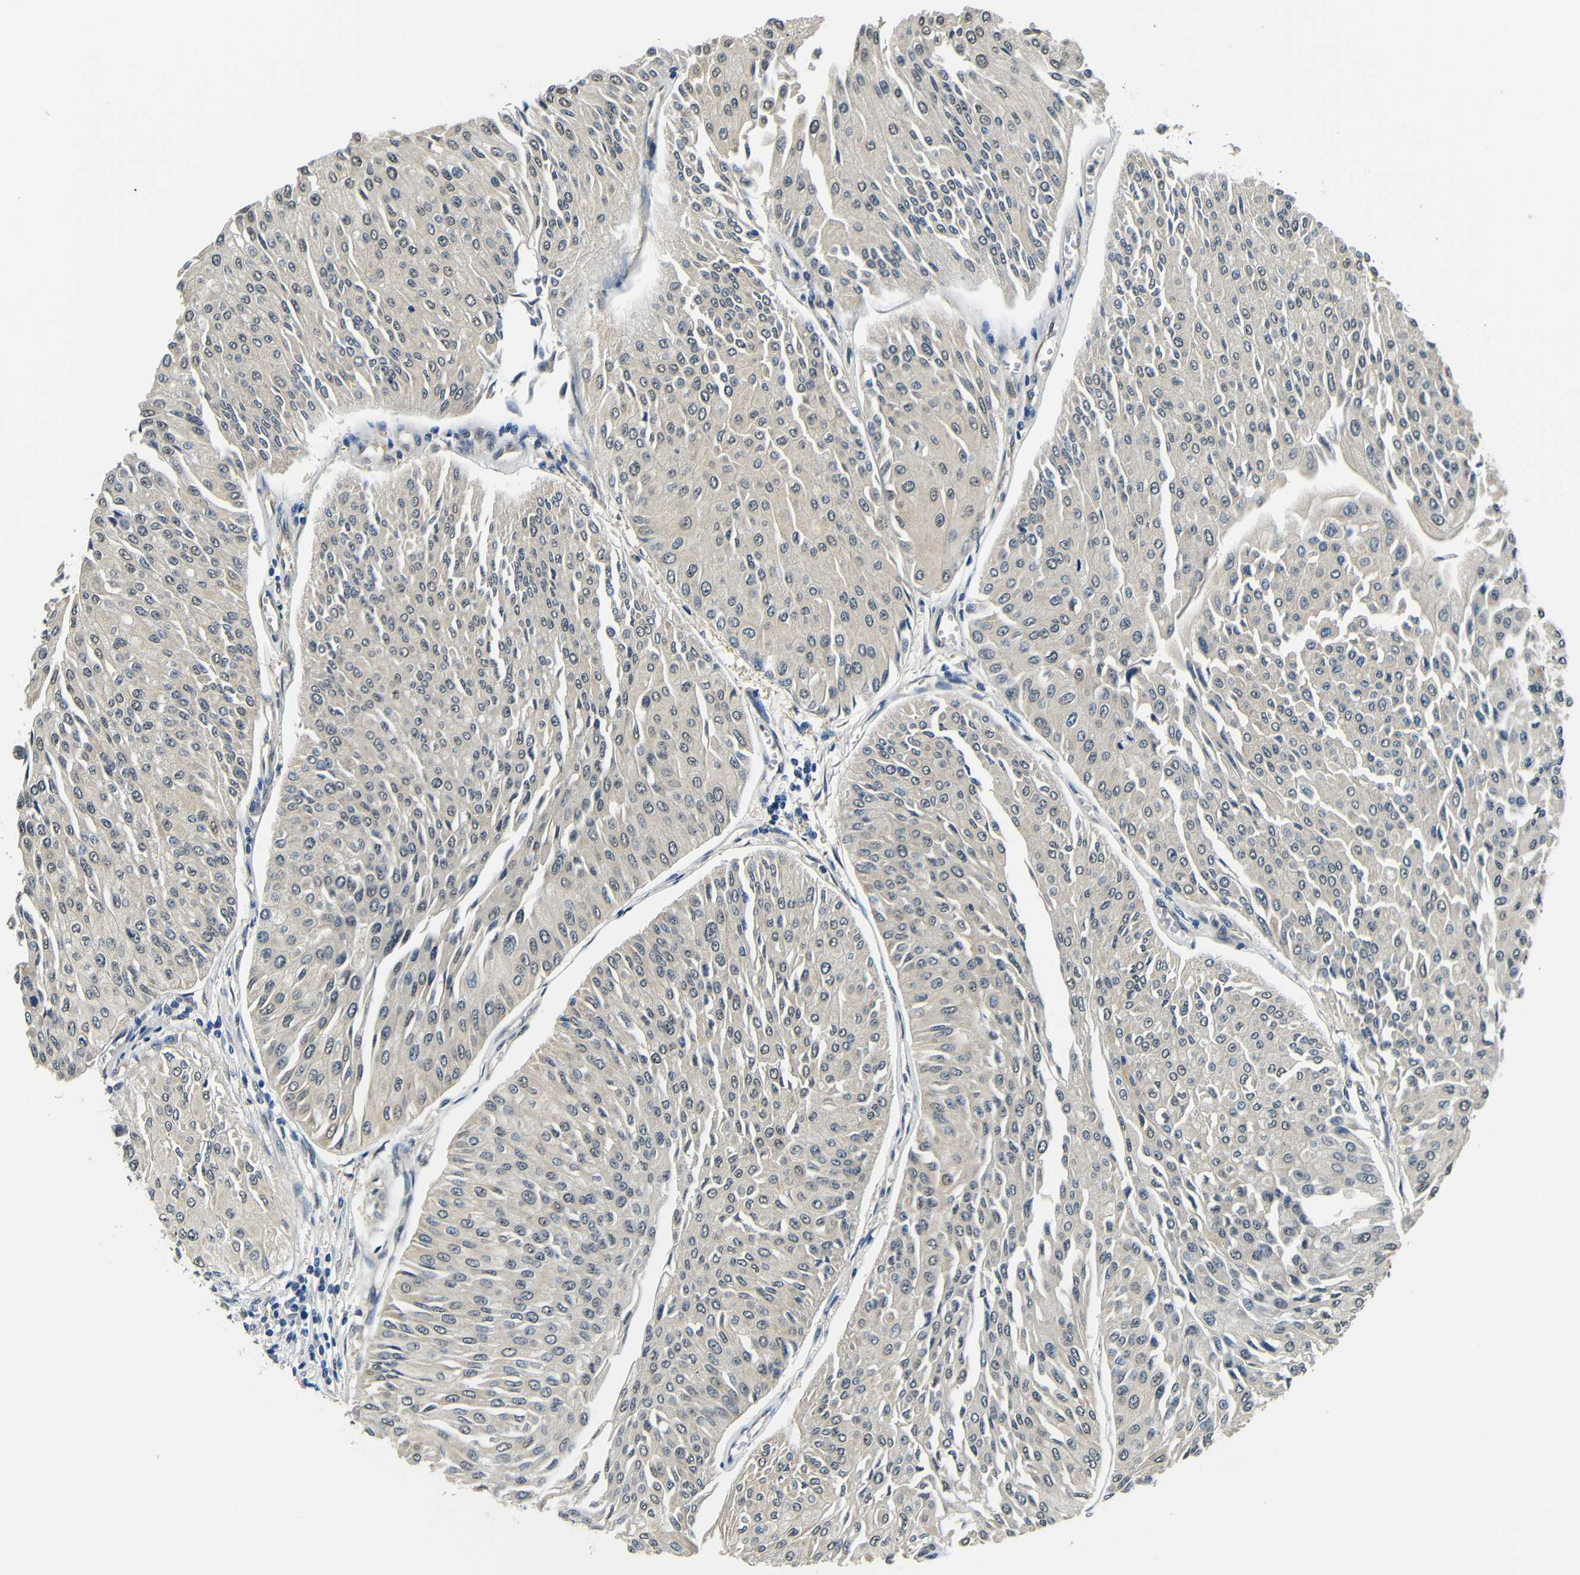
{"staining": {"intensity": "weak", "quantity": "25%-75%", "location": "cytoplasmic/membranous,nuclear"}, "tissue": "urothelial cancer", "cell_type": "Tumor cells", "image_type": "cancer", "snomed": [{"axis": "morphology", "description": "Urothelial carcinoma, Low grade"}, {"axis": "topography", "description": "Urinary bladder"}], "caption": "A brown stain labels weak cytoplasmic/membranous and nuclear positivity of a protein in urothelial carcinoma (low-grade) tumor cells. (DAB IHC with brightfield microscopy, high magnification).", "gene": "ADAP1", "patient": {"sex": "male", "age": 67}}